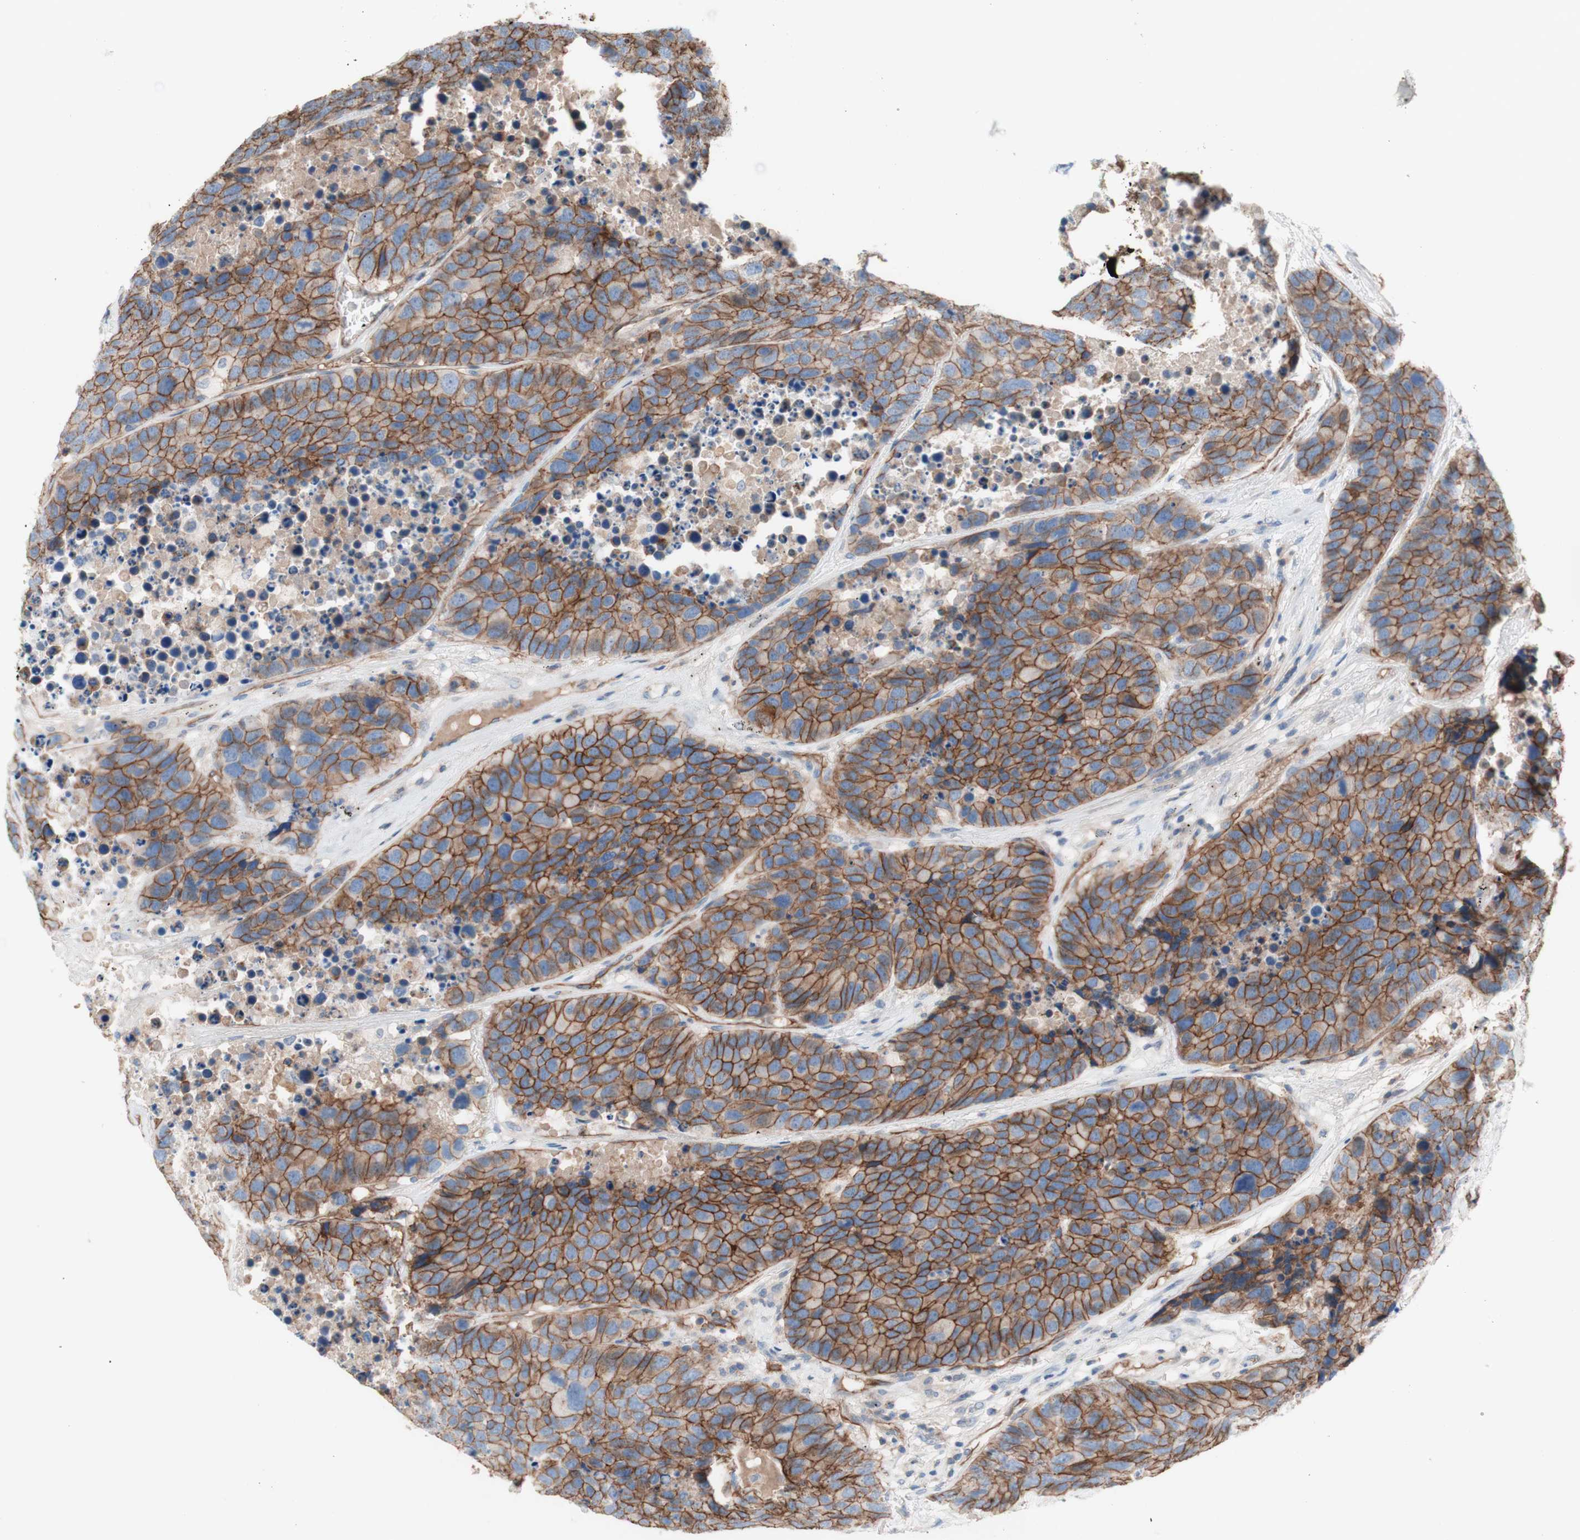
{"staining": {"intensity": "moderate", "quantity": ">75%", "location": "cytoplasmic/membranous"}, "tissue": "carcinoid", "cell_type": "Tumor cells", "image_type": "cancer", "snomed": [{"axis": "morphology", "description": "Carcinoid, malignant, NOS"}, {"axis": "topography", "description": "Lung"}], "caption": "Tumor cells show medium levels of moderate cytoplasmic/membranous staining in approximately >75% of cells in malignant carcinoid. The staining was performed using DAB (3,3'-diaminobenzidine) to visualize the protein expression in brown, while the nuclei were stained in blue with hematoxylin (Magnification: 20x).", "gene": "CD46", "patient": {"sex": "male", "age": 60}}